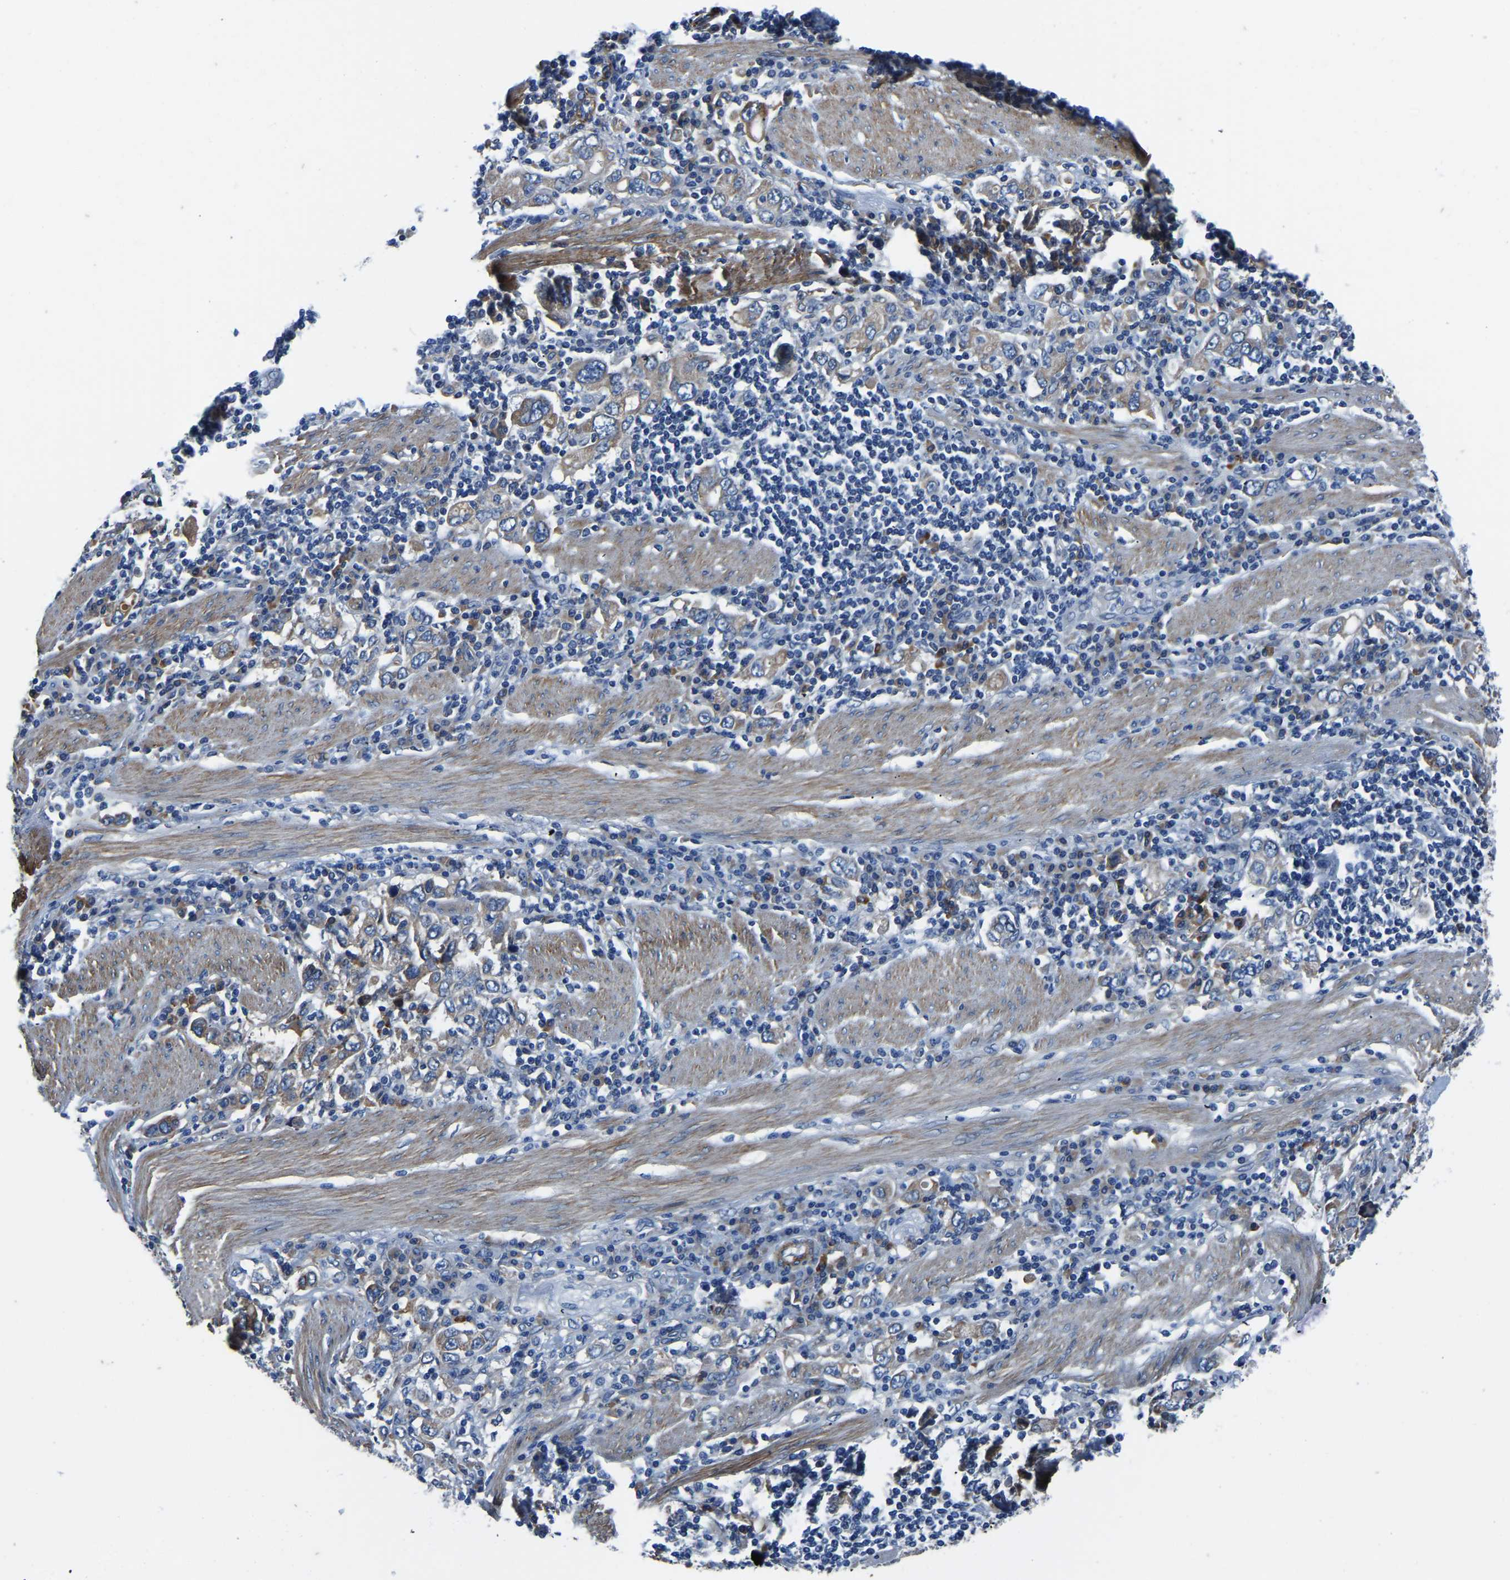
{"staining": {"intensity": "moderate", "quantity": "25%-75%", "location": "cytoplasmic/membranous"}, "tissue": "stomach cancer", "cell_type": "Tumor cells", "image_type": "cancer", "snomed": [{"axis": "morphology", "description": "Adenocarcinoma, NOS"}, {"axis": "topography", "description": "Stomach, upper"}], "caption": "Human stomach cancer (adenocarcinoma) stained with a brown dye displays moderate cytoplasmic/membranous positive expression in about 25%-75% of tumor cells.", "gene": "LIAS", "patient": {"sex": "male", "age": 62}}